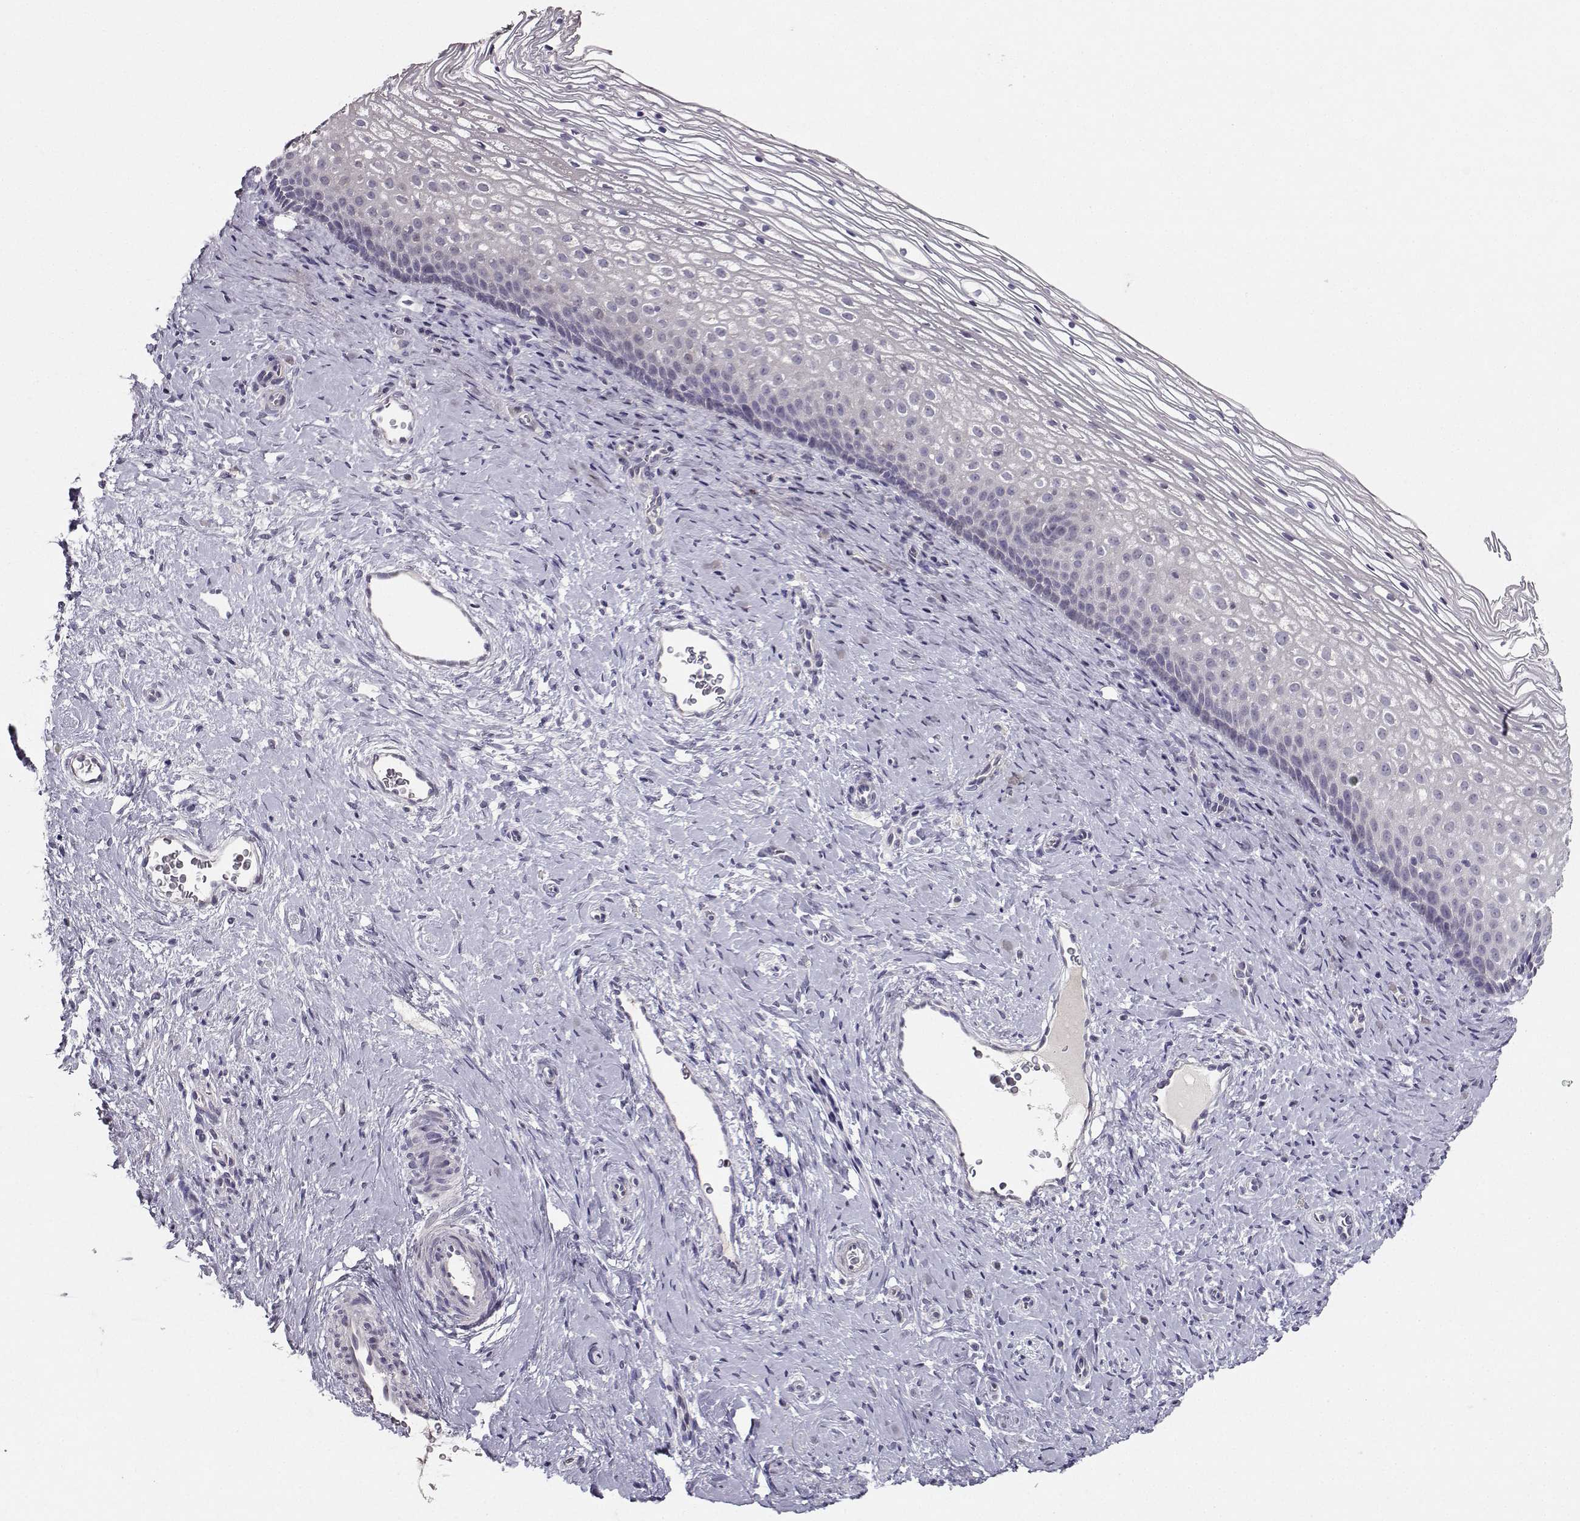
{"staining": {"intensity": "negative", "quantity": "none", "location": "none"}, "tissue": "cervix", "cell_type": "Glandular cells", "image_type": "normal", "snomed": [{"axis": "morphology", "description": "Normal tissue, NOS"}, {"axis": "topography", "description": "Cervix"}], "caption": "High magnification brightfield microscopy of unremarkable cervix stained with DAB (brown) and counterstained with hematoxylin (blue): glandular cells show no significant expression. Brightfield microscopy of immunohistochemistry stained with DAB (brown) and hematoxylin (blue), captured at high magnification.", "gene": "CARTPT", "patient": {"sex": "female", "age": 34}}